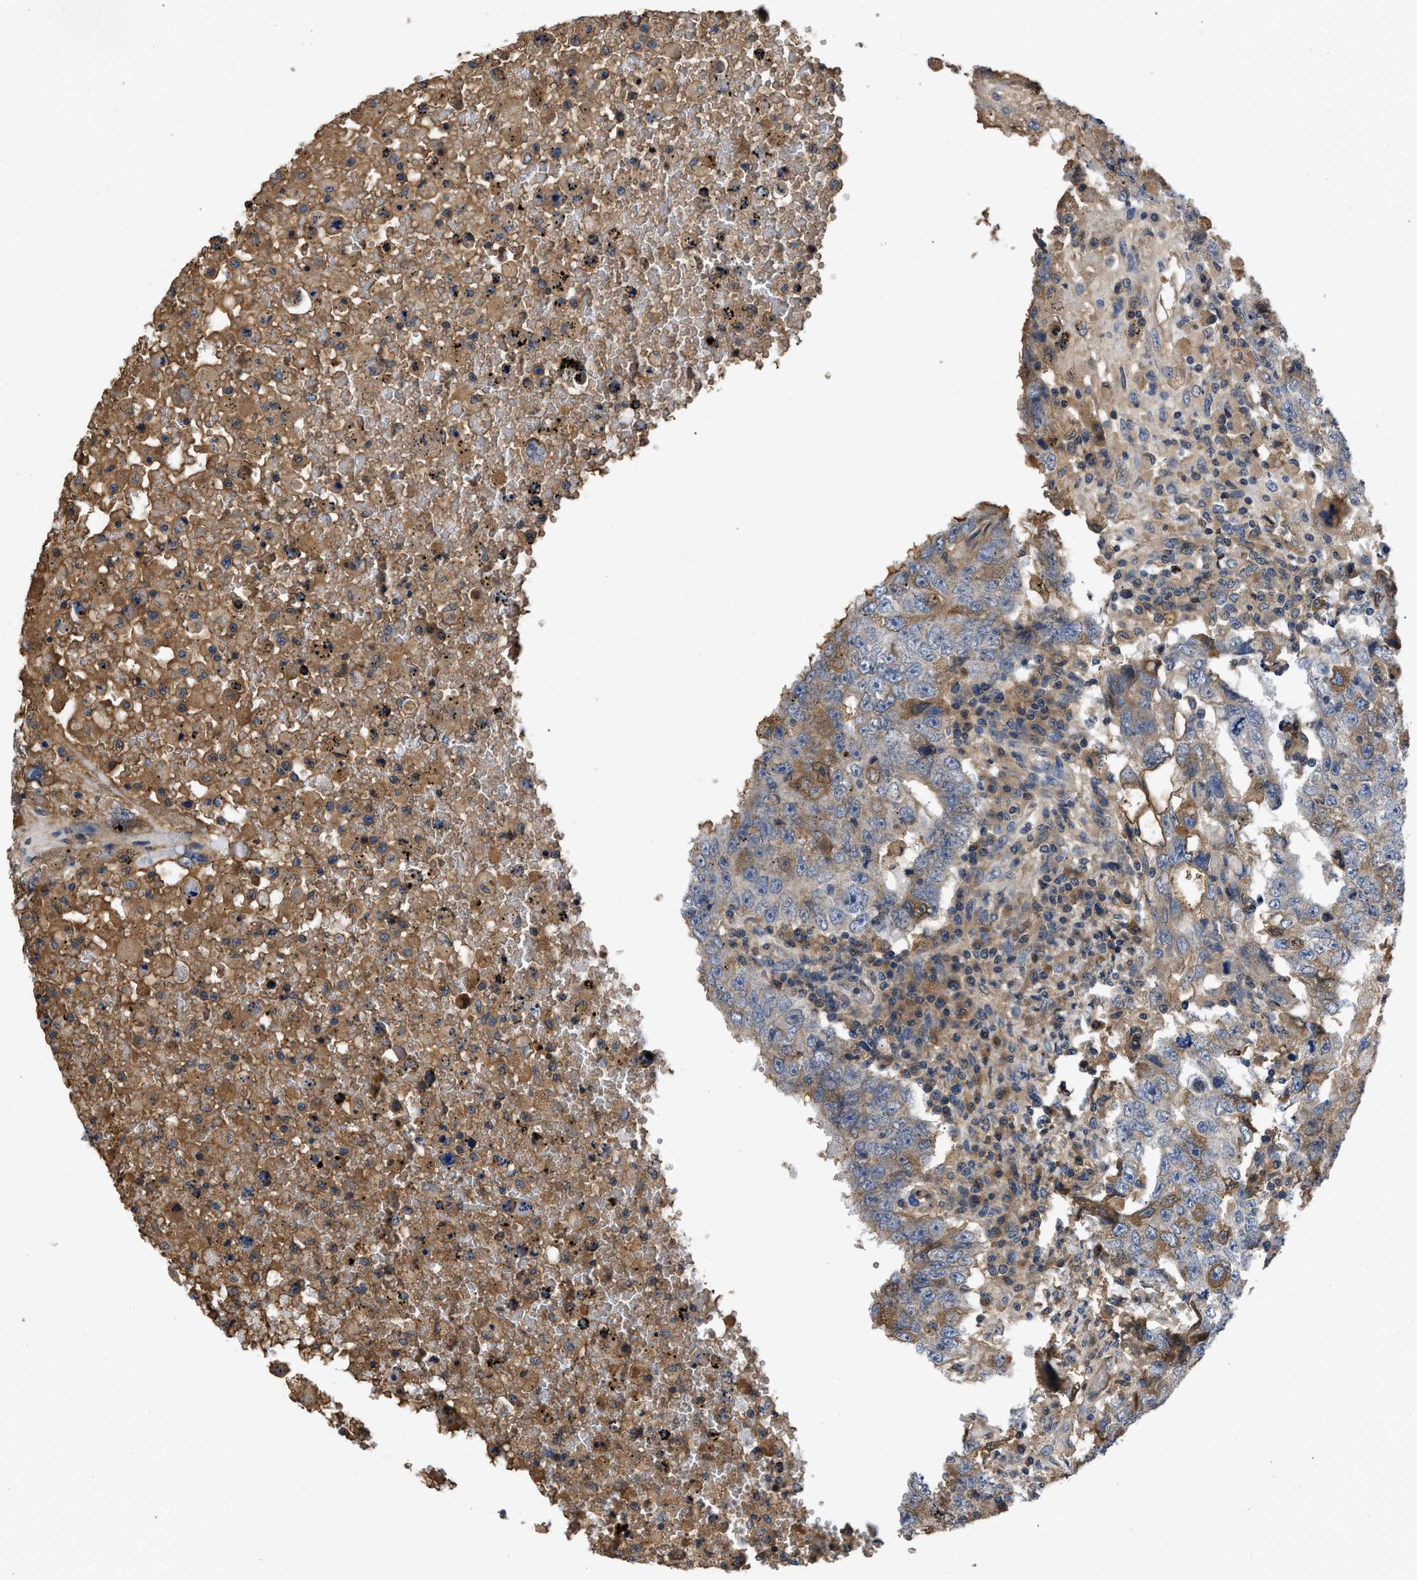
{"staining": {"intensity": "moderate", "quantity": ">75%", "location": "cytoplasmic/membranous"}, "tissue": "testis cancer", "cell_type": "Tumor cells", "image_type": "cancer", "snomed": [{"axis": "morphology", "description": "Carcinoma, Embryonal, NOS"}, {"axis": "topography", "description": "Testis"}], "caption": "Protein staining of testis embryonal carcinoma tissue exhibits moderate cytoplasmic/membranous staining in approximately >75% of tumor cells. Using DAB (brown) and hematoxylin (blue) stains, captured at high magnification using brightfield microscopy.", "gene": "VPS4A", "patient": {"sex": "male", "age": 26}}